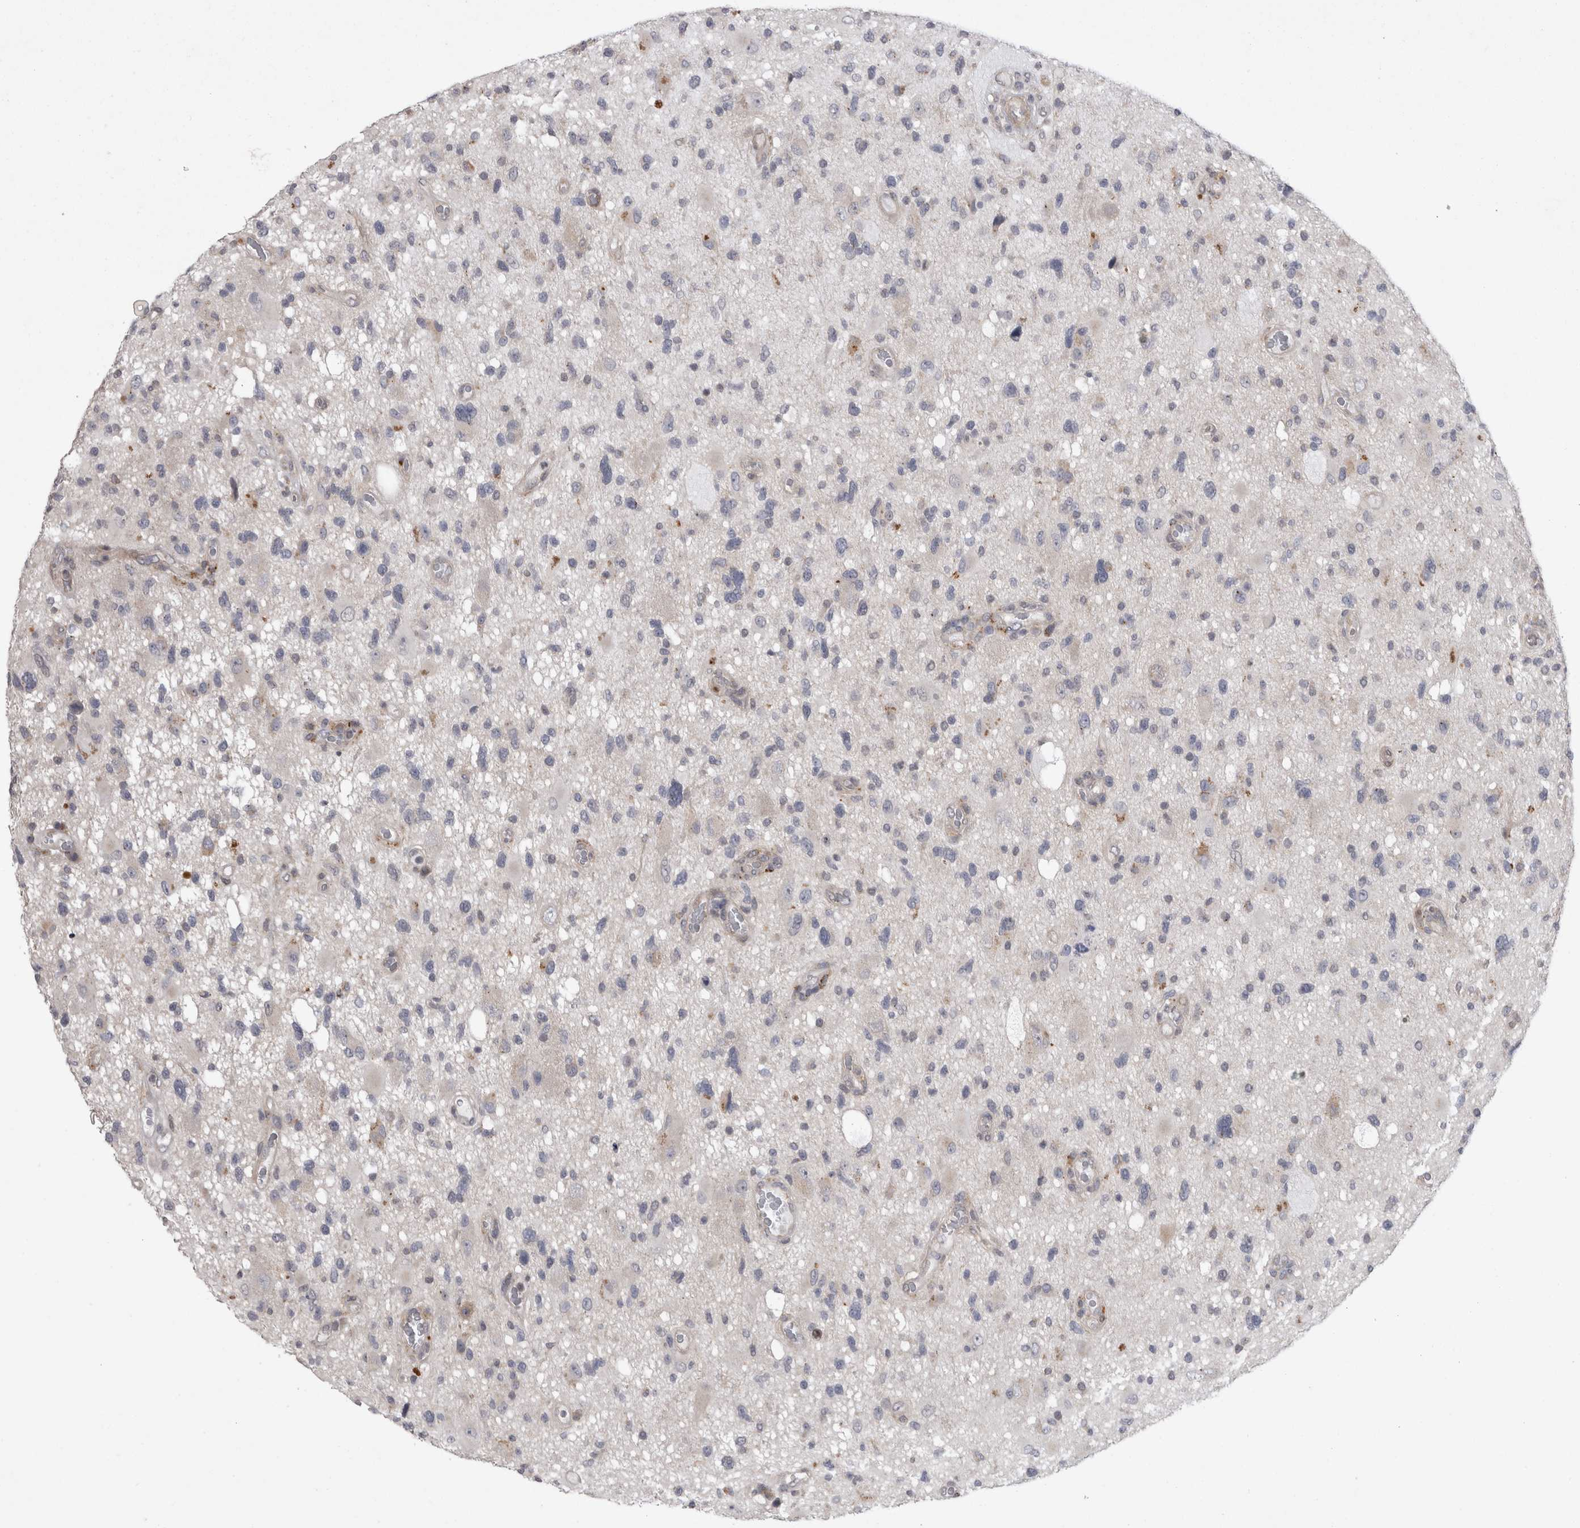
{"staining": {"intensity": "negative", "quantity": "none", "location": "none"}, "tissue": "glioma", "cell_type": "Tumor cells", "image_type": "cancer", "snomed": [{"axis": "morphology", "description": "Glioma, malignant, High grade"}, {"axis": "topography", "description": "Brain"}], "caption": "Tumor cells are negative for brown protein staining in high-grade glioma (malignant).", "gene": "CTBS", "patient": {"sex": "male", "age": 33}}